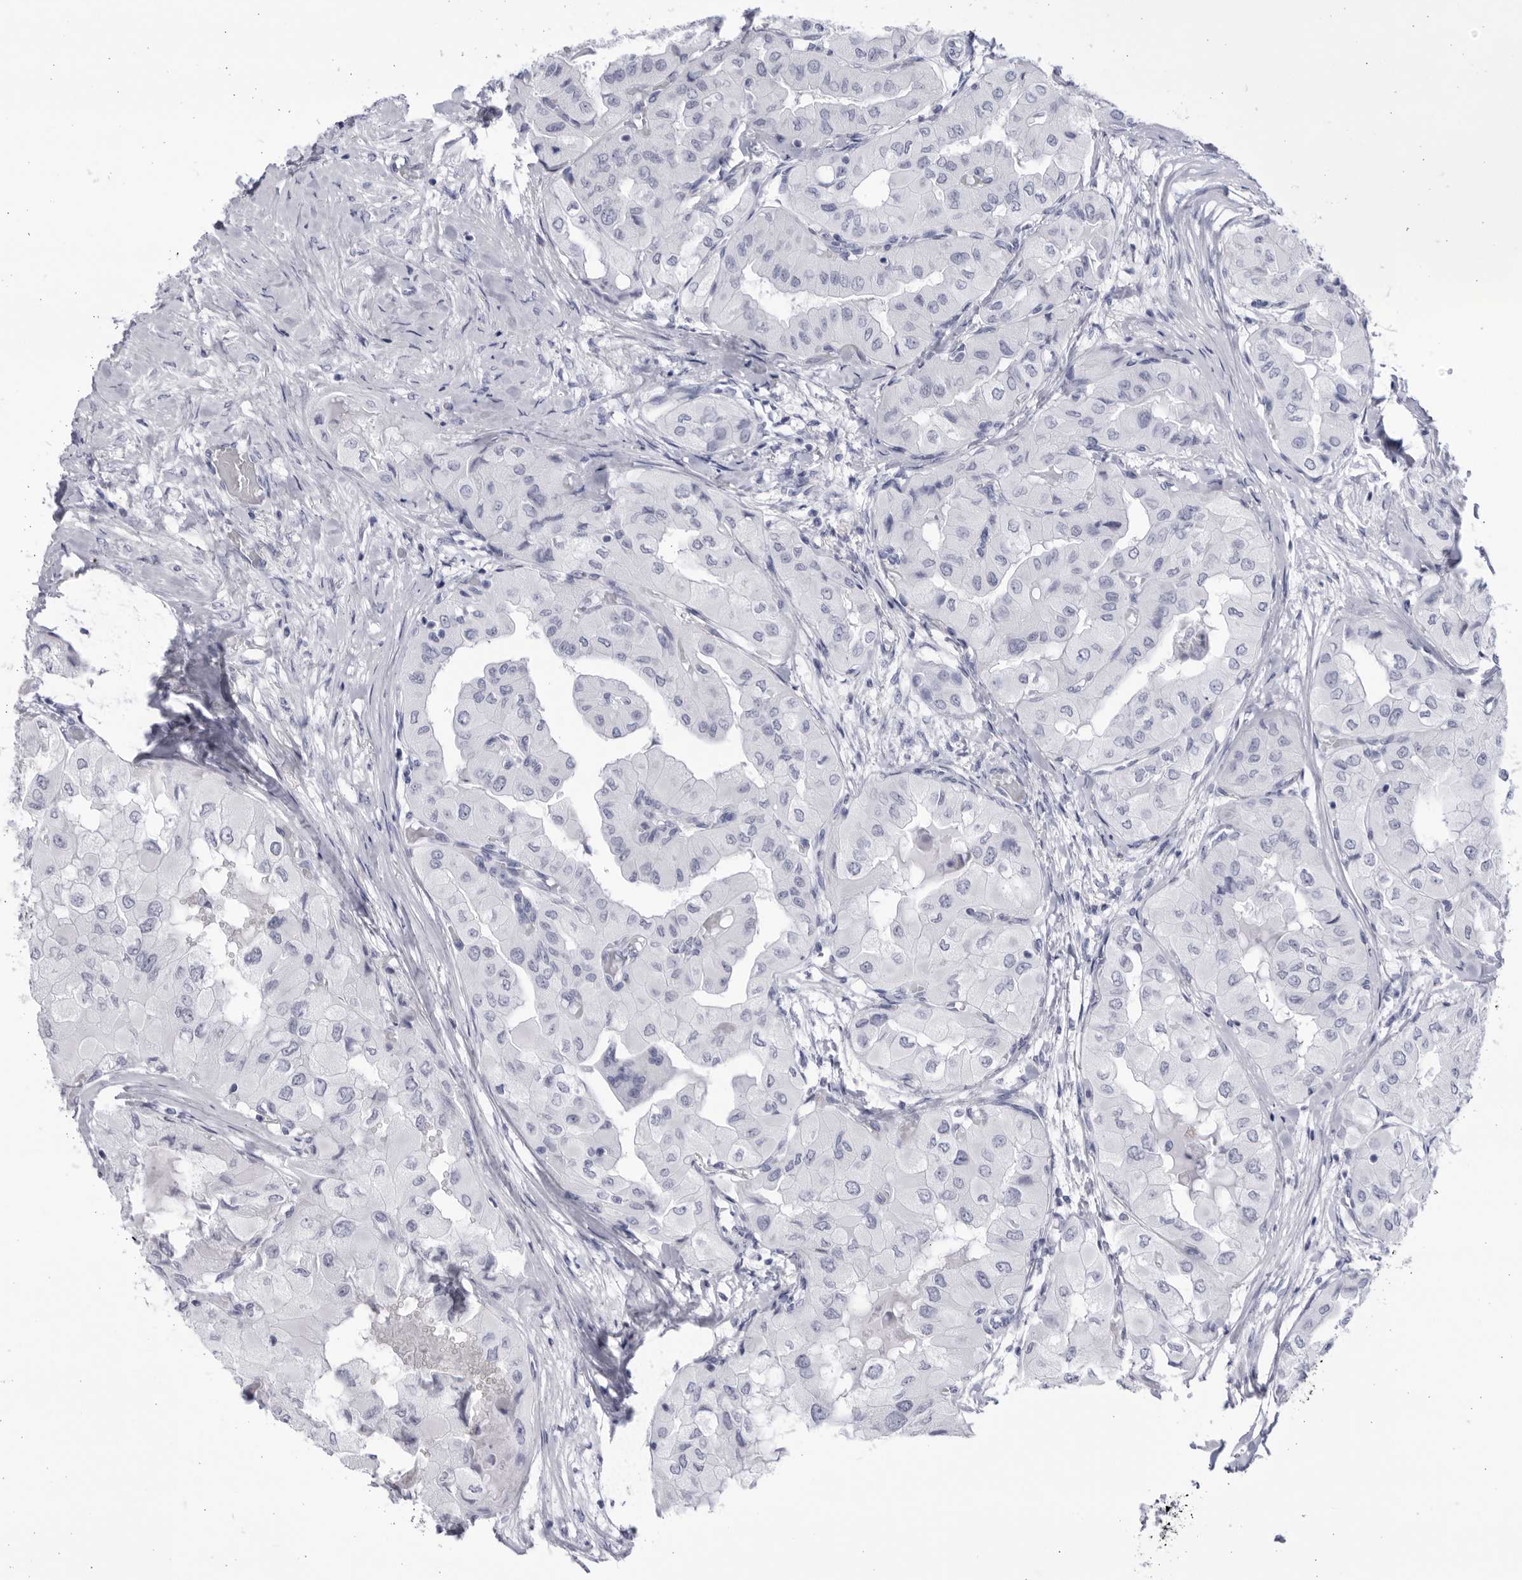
{"staining": {"intensity": "negative", "quantity": "none", "location": "none"}, "tissue": "thyroid cancer", "cell_type": "Tumor cells", "image_type": "cancer", "snomed": [{"axis": "morphology", "description": "Papillary adenocarcinoma, NOS"}, {"axis": "topography", "description": "Thyroid gland"}], "caption": "DAB immunohistochemical staining of thyroid cancer shows no significant positivity in tumor cells.", "gene": "CCDC181", "patient": {"sex": "female", "age": 59}}